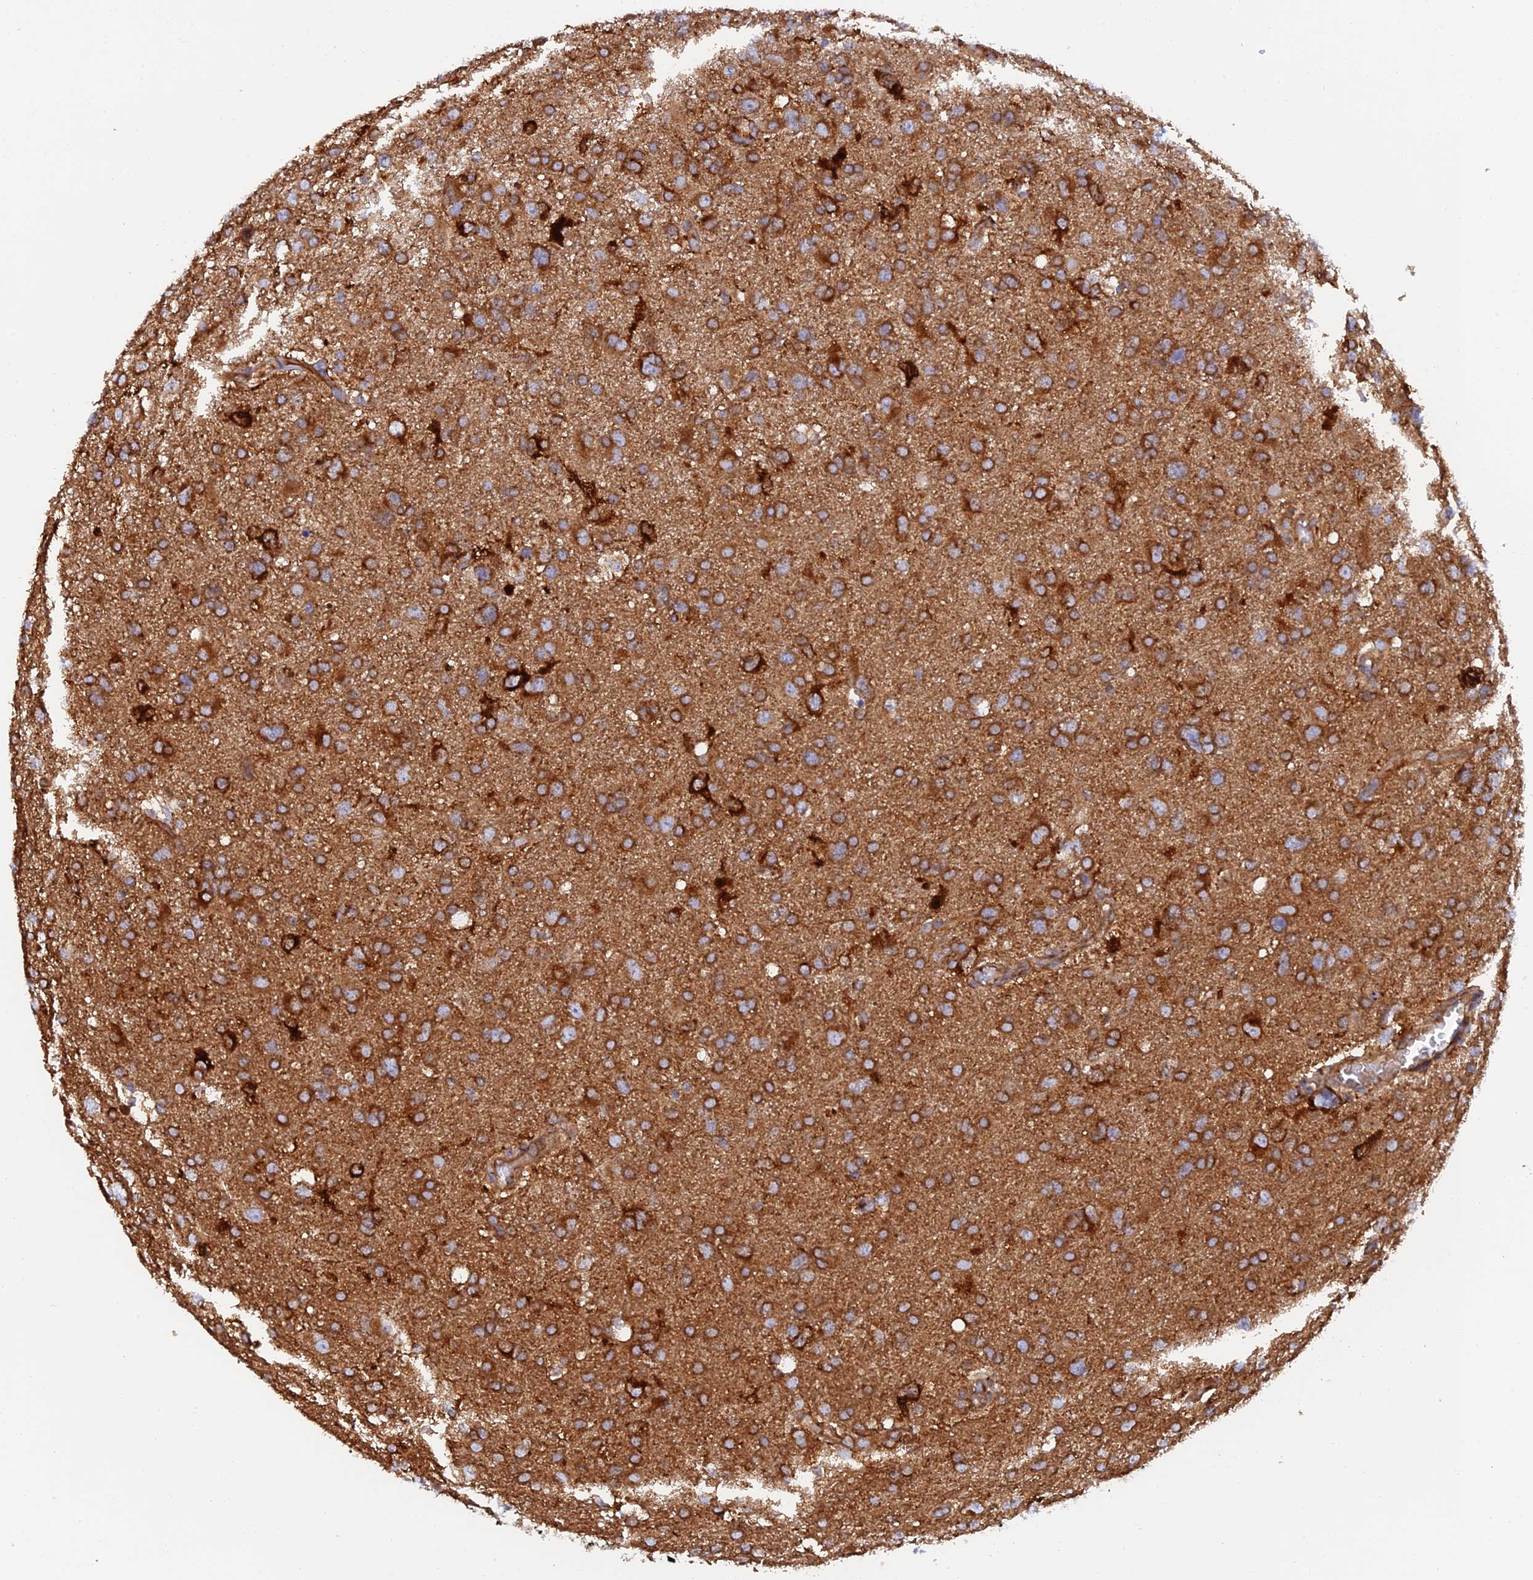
{"staining": {"intensity": "moderate", "quantity": ">75%", "location": "cytoplasmic/membranous"}, "tissue": "glioma", "cell_type": "Tumor cells", "image_type": "cancer", "snomed": [{"axis": "morphology", "description": "Glioma, malignant, High grade"}, {"axis": "topography", "description": "Brain"}], "caption": "Glioma stained with DAB IHC demonstrates medium levels of moderate cytoplasmic/membranous staining in approximately >75% of tumor cells.", "gene": "DCTN2", "patient": {"sex": "male", "age": 61}}